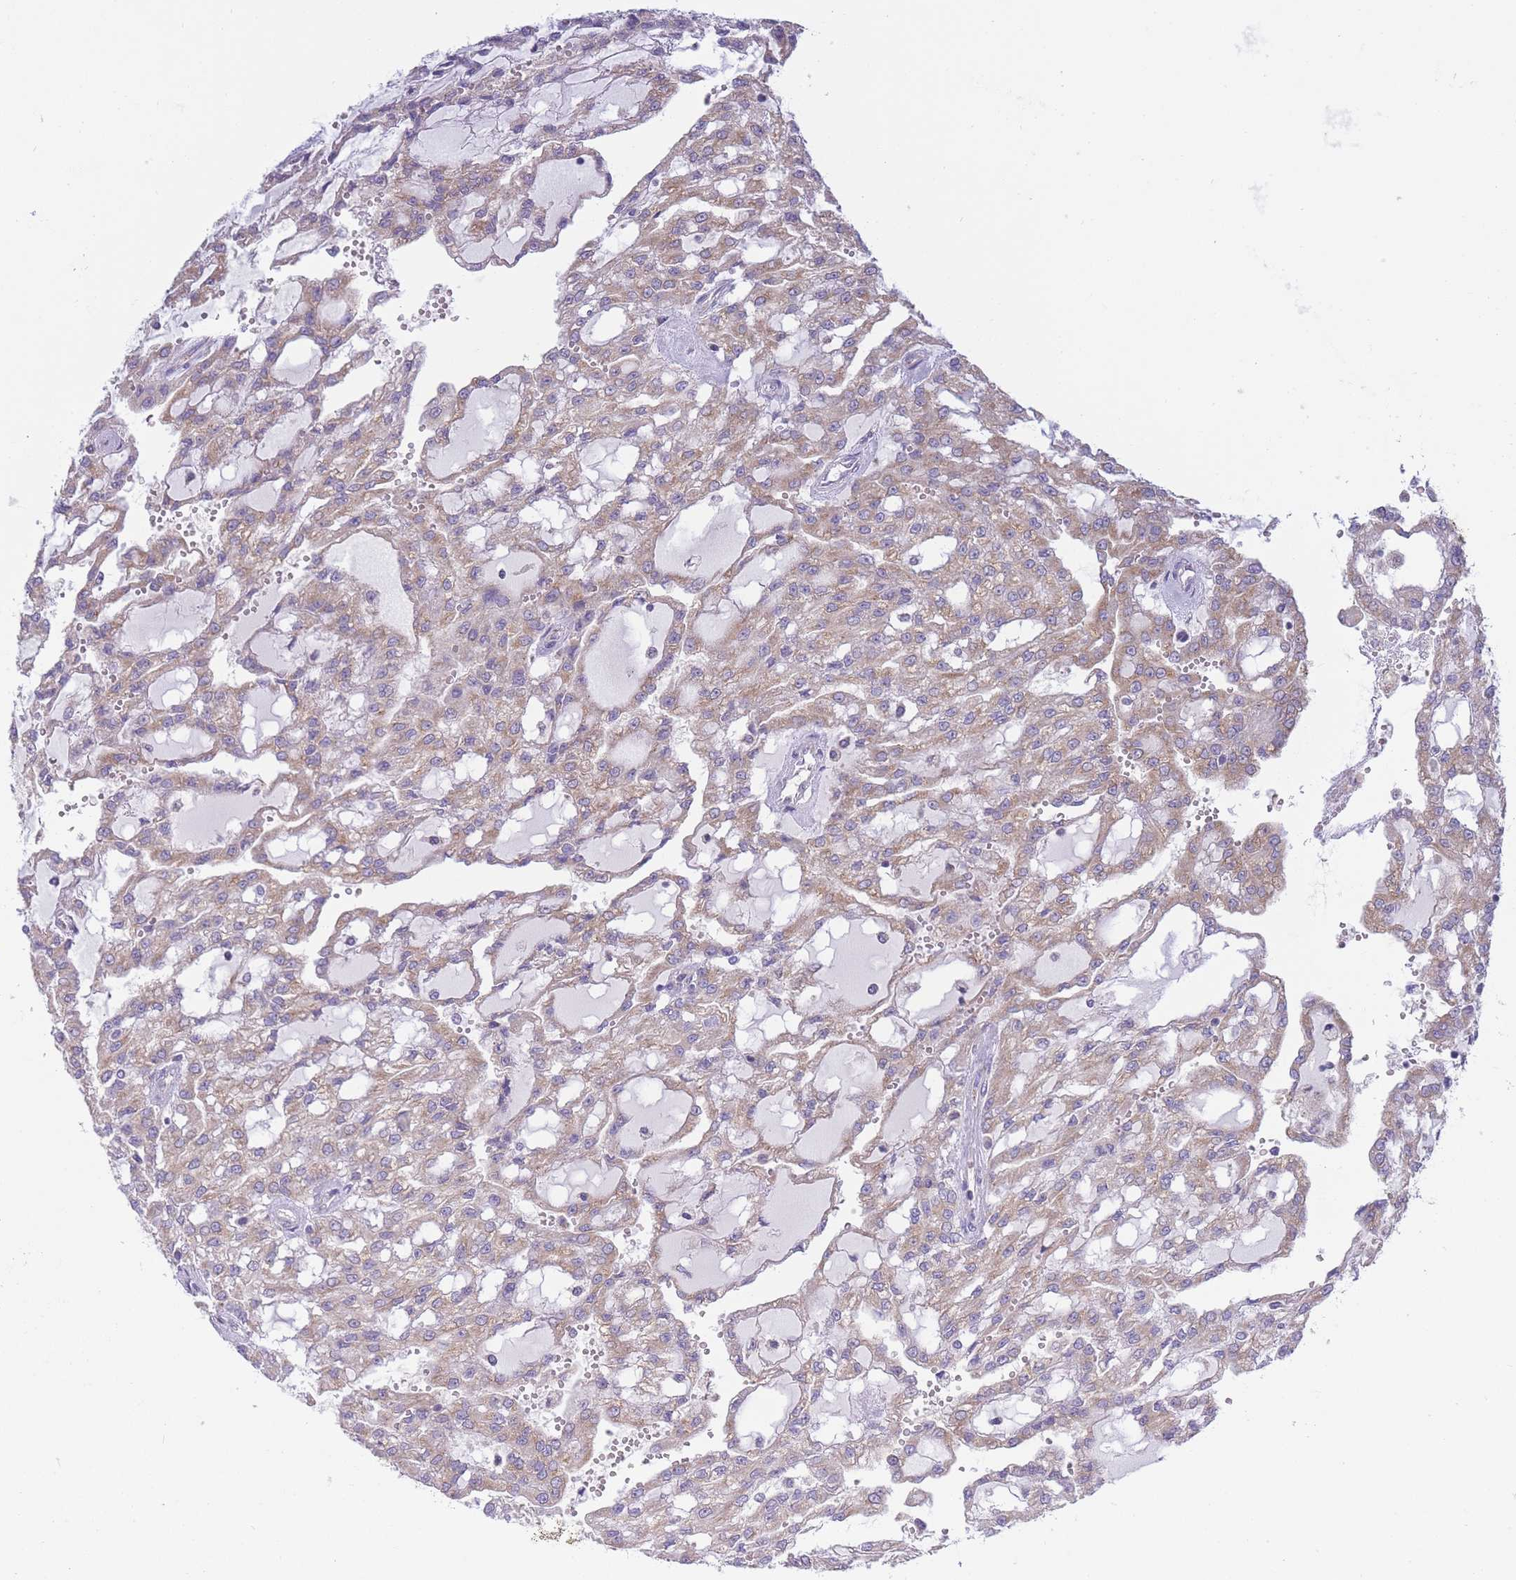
{"staining": {"intensity": "weak", "quantity": ">75%", "location": "cytoplasmic/membranous"}, "tissue": "renal cancer", "cell_type": "Tumor cells", "image_type": "cancer", "snomed": [{"axis": "morphology", "description": "Adenocarcinoma, NOS"}, {"axis": "topography", "description": "Kidney"}], "caption": "Protein expression analysis of human adenocarcinoma (renal) reveals weak cytoplasmic/membranous expression in approximately >75% of tumor cells.", "gene": "COPG2", "patient": {"sex": "male", "age": 63}}